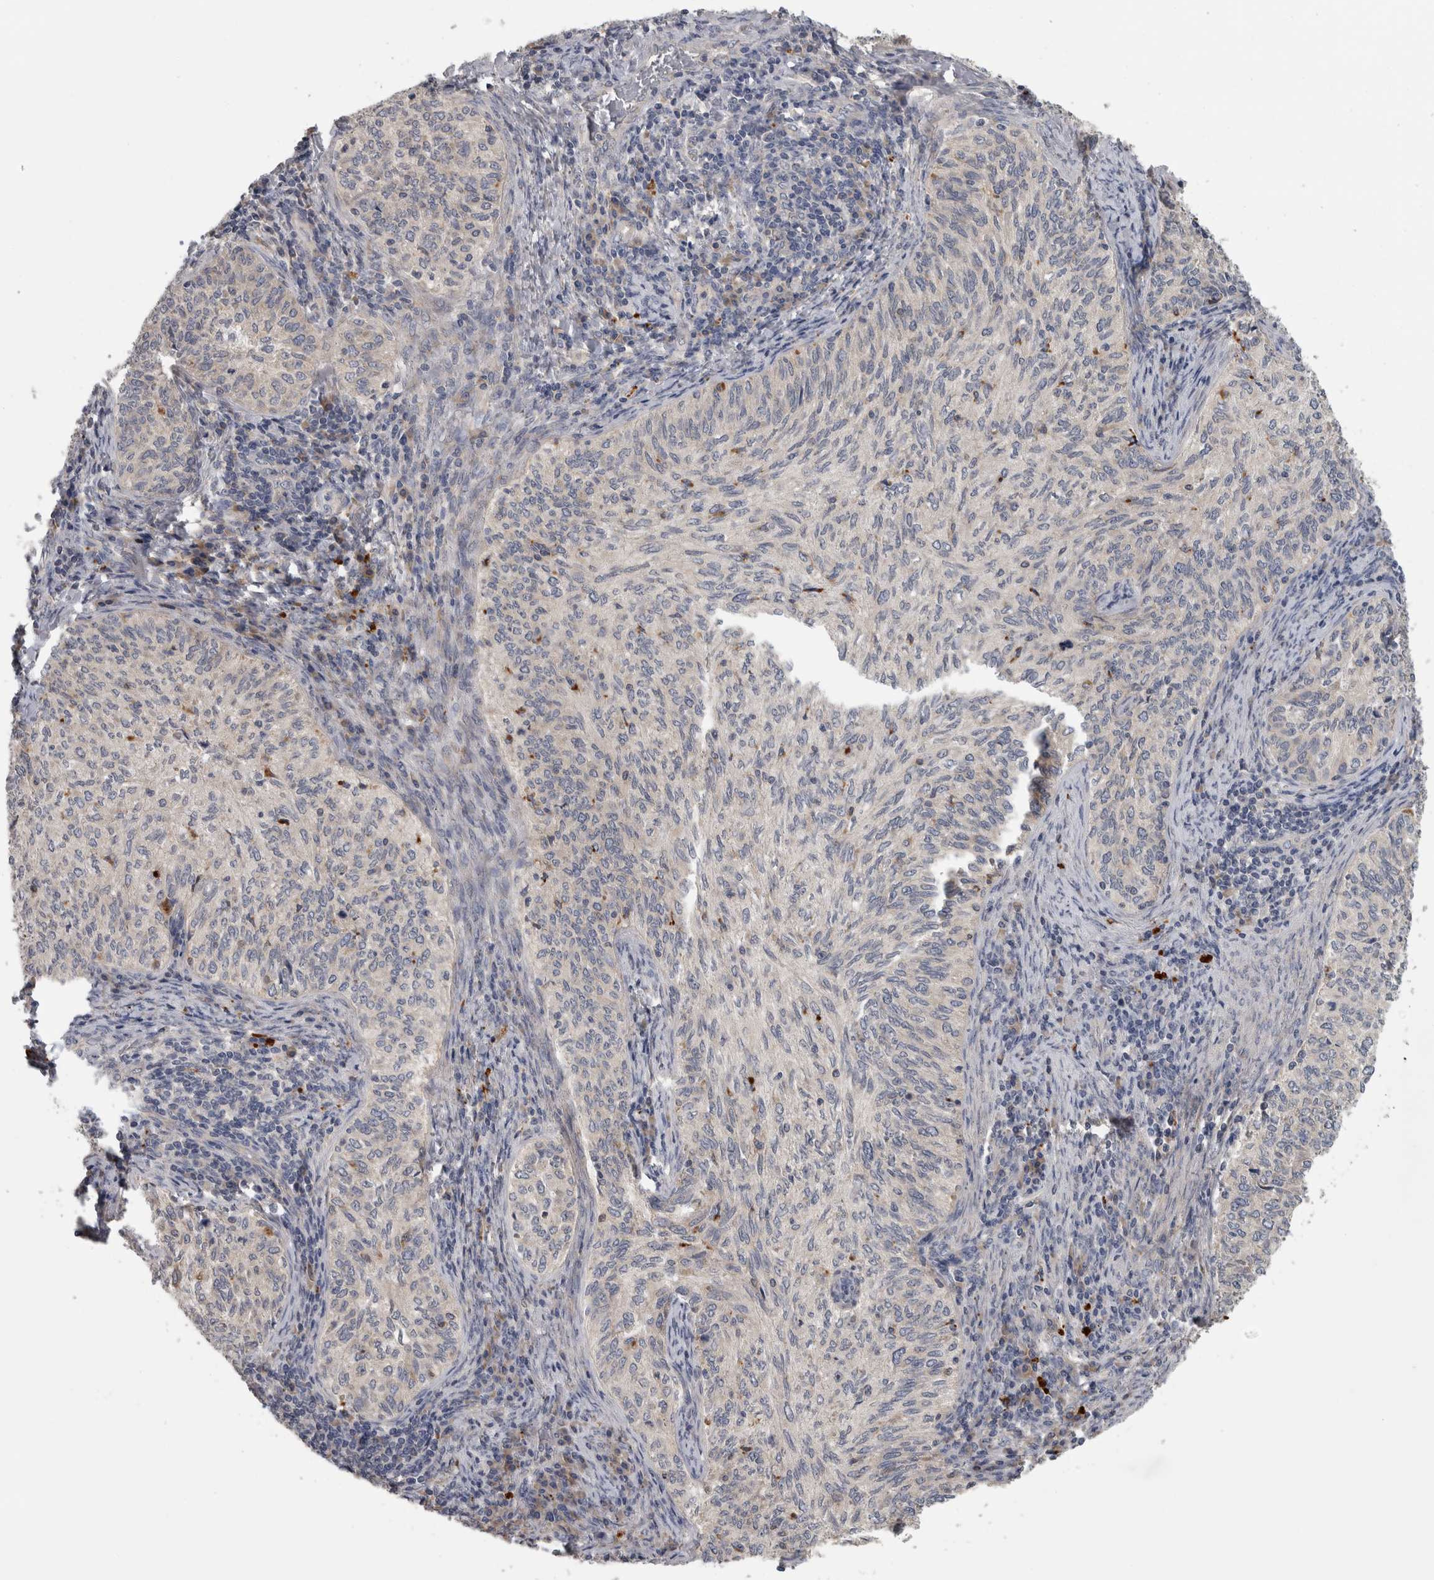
{"staining": {"intensity": "negative", "quantity": "none", "location": "none"}, "tissue": "cervical cancer", "cell_type": "Tumor cells", "image_type": "cancer", "snomed": [{"axis": "morphology", "description": "Squamous cell carcinoma, NOS"}, {"axis": "topography", "description": "Cervix"}], "caption": "Tumor cells are negative for brown protein staining in cervical cancer (squamous cell carcinoma).", "gene": "ATXN2", "patient": {"sex": "female", "age": 30}}